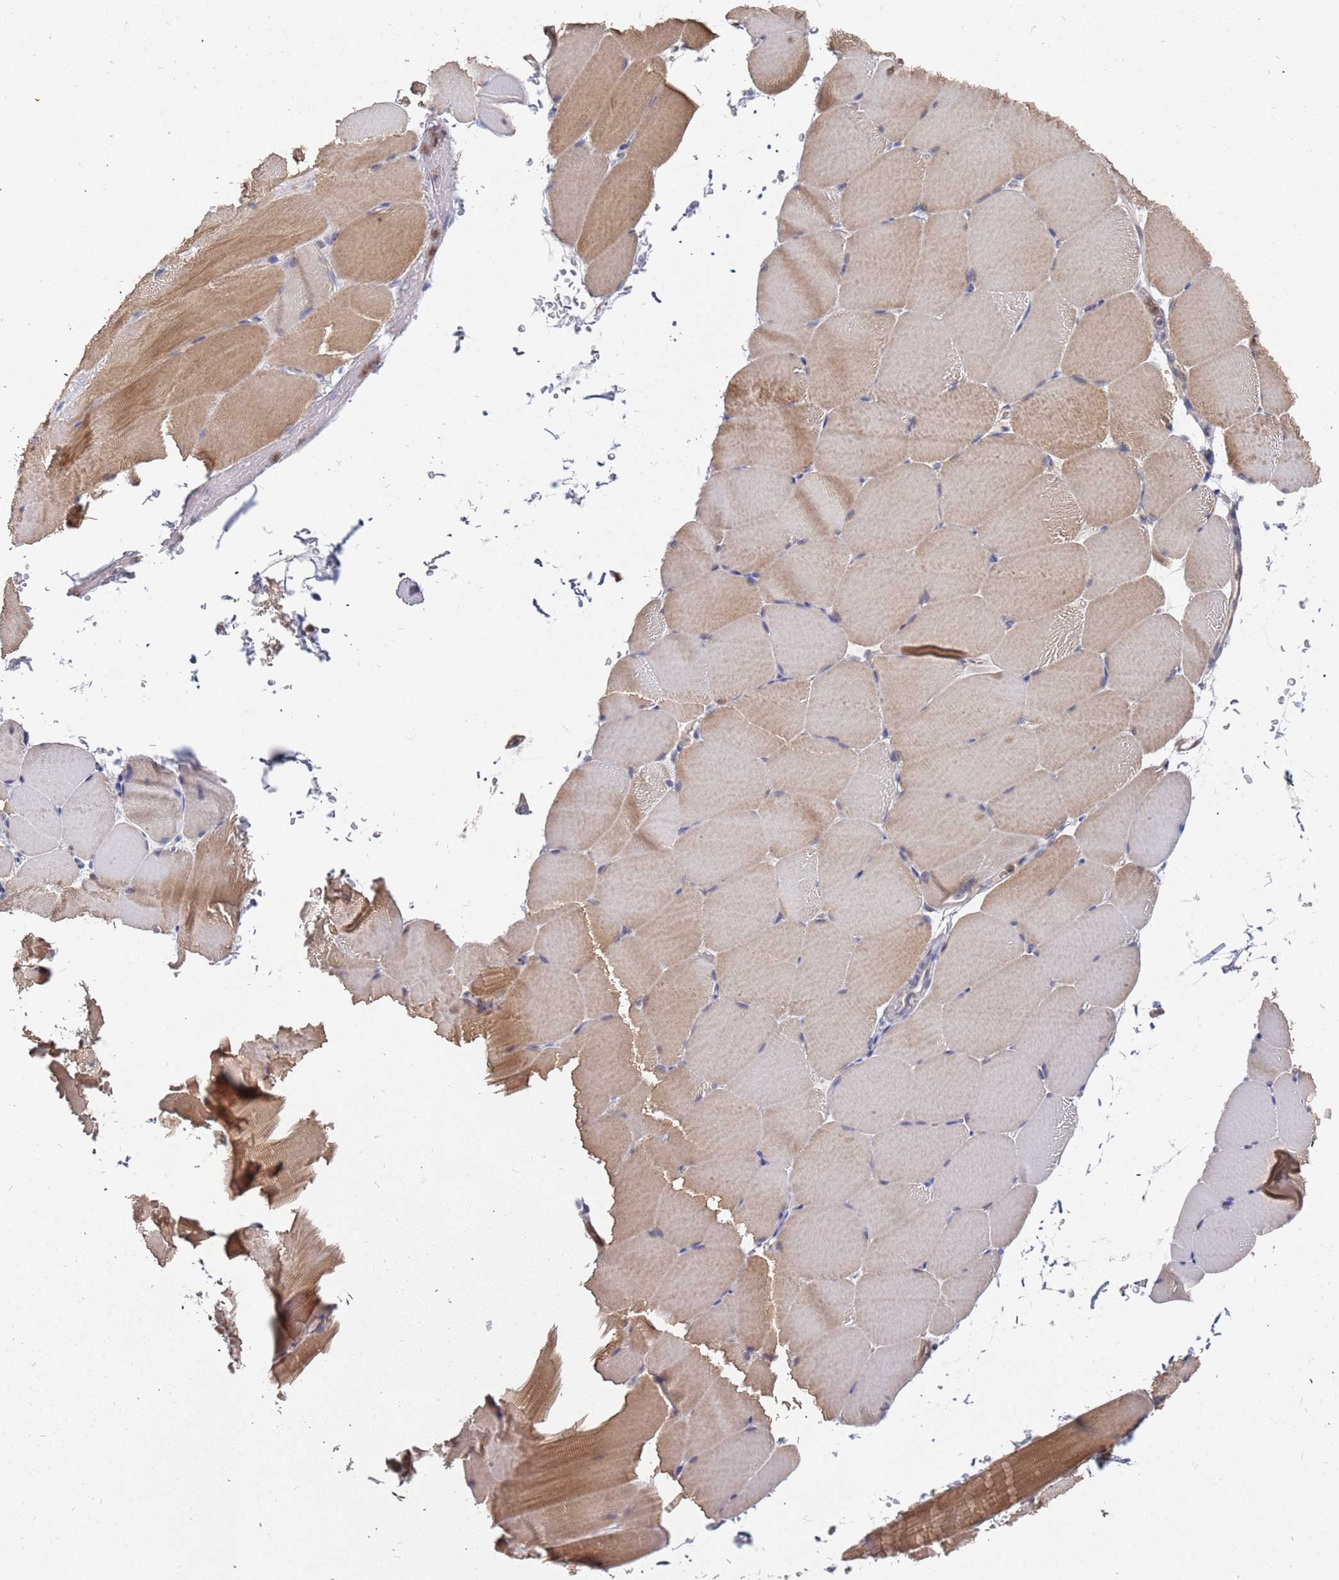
{"staining": {"intensity": "moderate", "quantity": "25%-75%", "location": "cytoplasmic/membranous"}, "tissue": "skeletal muscle", "cell_type": "Myocytes", "image_type": "normal", "snomed": [{"axis": "morphology", "description": "Normal tissue, NOS"}, {"axis": "topography", "description": "Skeletal muscle"}, {"axis": "topography", "description": "Parathyroid gland"}], "caption": "IHC of benign skeletal muscle shows medium levels of moderate cytoplasmic/membranous positivity in about 25%-75% of myocytes. (IHC, brightfield microscopy, high magnification).", "gene": "TCEANC2", "patient": {"sex": "female", "age": 37}}